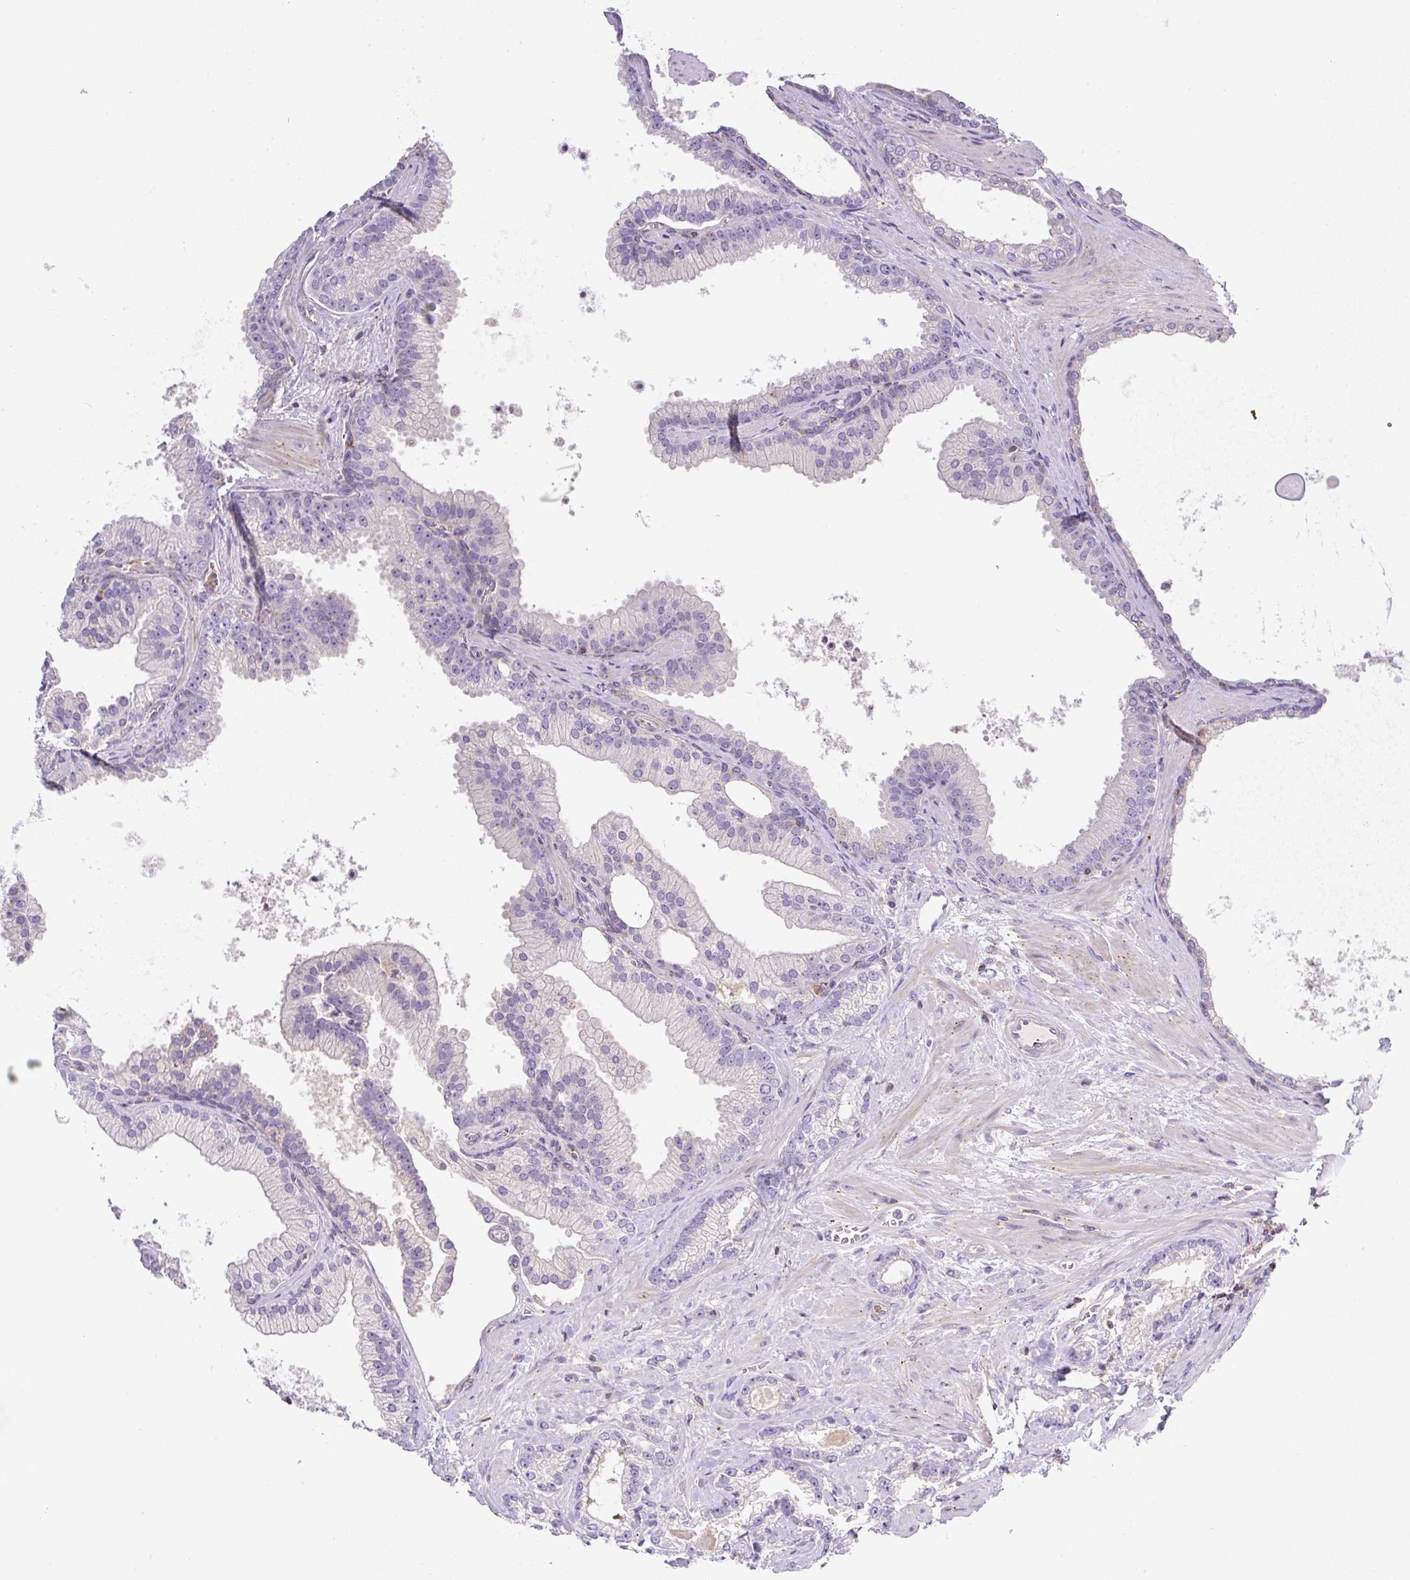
{"staining": {"intensity": "negative", "quantity": "none", "location": "none"}, "tissue": "prostate cancer", "cell_type": "Tumor cells", "image_type": "cancer", "snomed": [{"axis": "morphology", "description": "Adenocarcinoma, High grade"}, {"axis": "topography", "description": "Prostate"}], "caption": "Immunohistochemistry (IHC) of adenocarcinoma (high-grade) (prostate) shows no staining in tumor cells.", "gene": "PIP5KL1", "patient": {"sex": "male", "age": 68}}